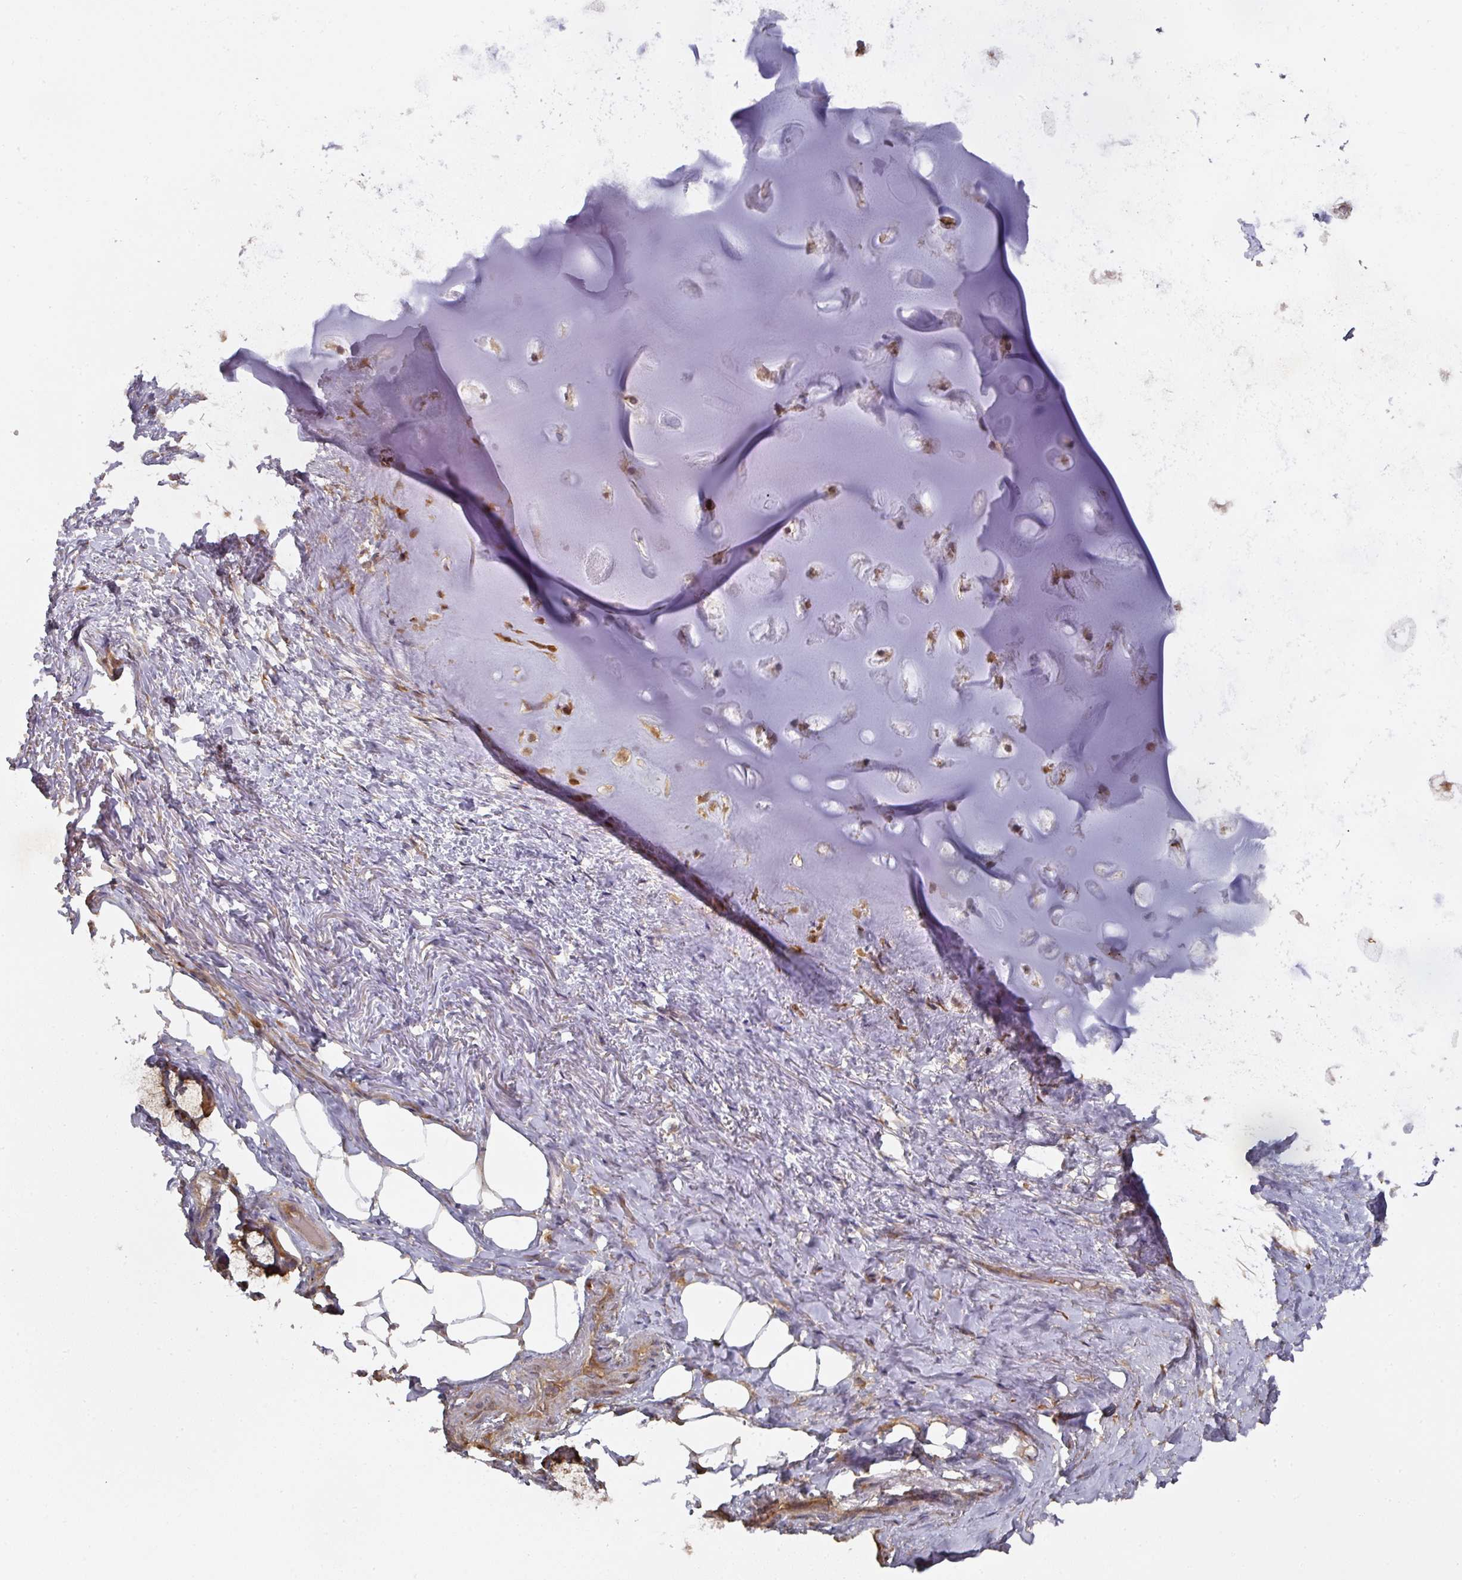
{"staining": {"intensity": "strong", "quantity": "25%-75%", "location": "cytoplasmic/membranous,nuclear"}, "tissue": "soft tissue", "cell_type": "Chondrocytes", "image_type": "normal", "snomed": [{"axis": "morphology", "description": "Normal tissue, NOS"}, {"axis": "topography", "description": "Cartilage tissue"}, {"axis": "topography", "description": "Bronchus"}], "caption": "Brown immunohistochemical staining in benign human soft tissue demonstrates strong cytoplasmic/membranous,nuclear staining in about 25%-75% of chondrocytes.", "gene": "CEP95", "patient": {"sex": "male", "age": 56}}